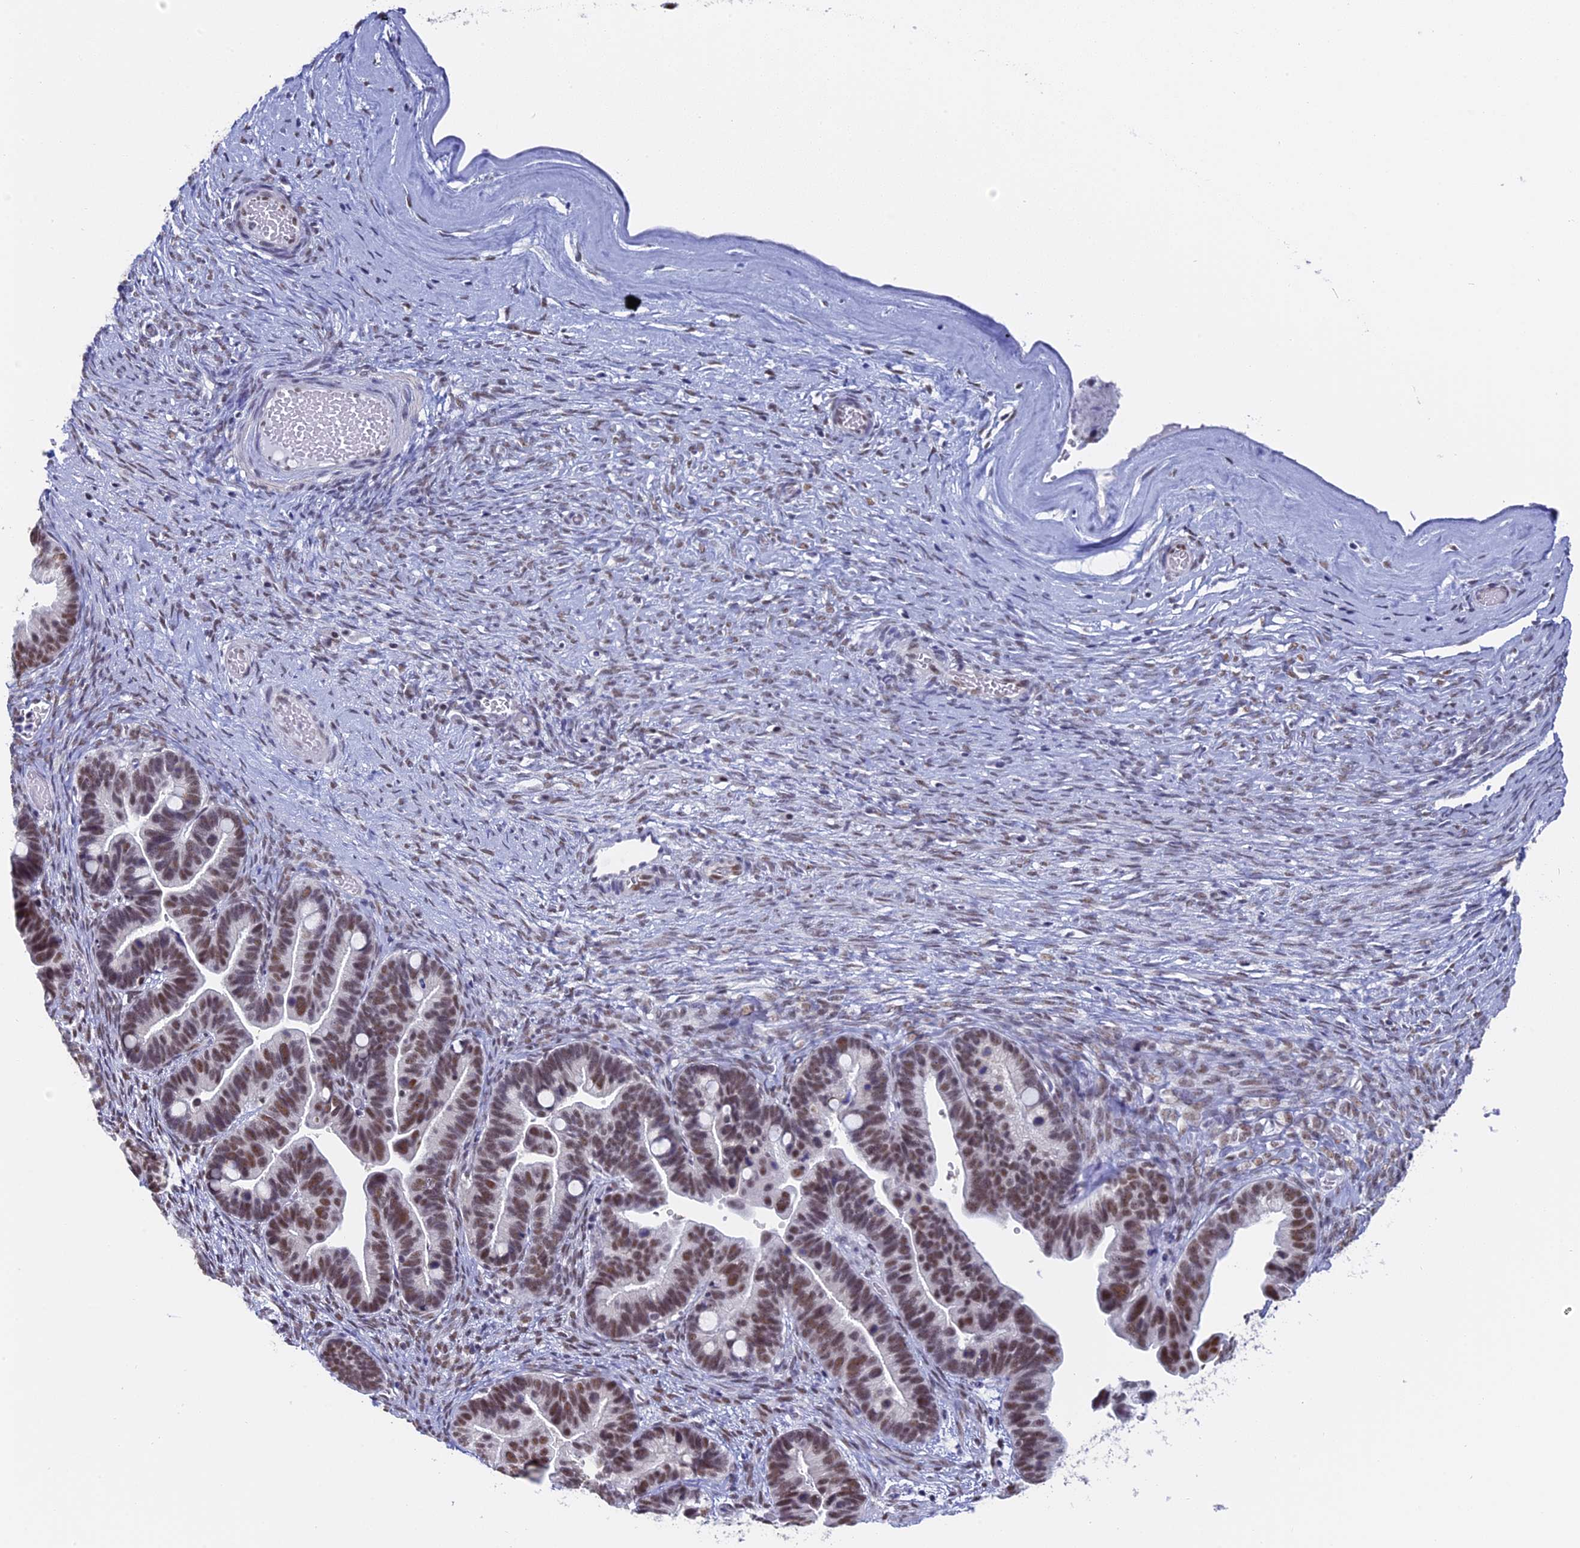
{"staining": {"intensity": "moderate", "quantity": ">75%", "location": "nuclear"}, "tissue": "ovarian cancer", "cell_type": "Tumor cells", "image_type": "cancer", "snomed": [{"axis": "morphology", "description": "Cystadenocarcinoma, serous, NOS"}, {"axis": "topography", "description": "Ovary"}], "caption": "DAB (3,3'-diaminobenzidine) immunohistochemical staining of human ovarian cancer (serous cystadenocarcinoma) shows moderate nuclear protein positivity in approximately >75% of tumor cells. Using DAB (3,3'-diaminobenzidine) (brown) and hematoxylin (blue) stains, captured at high magnification using brightfield microscopy.", "gene": "CD2BP2", "patient": {"sex": "female", "age": 56}}